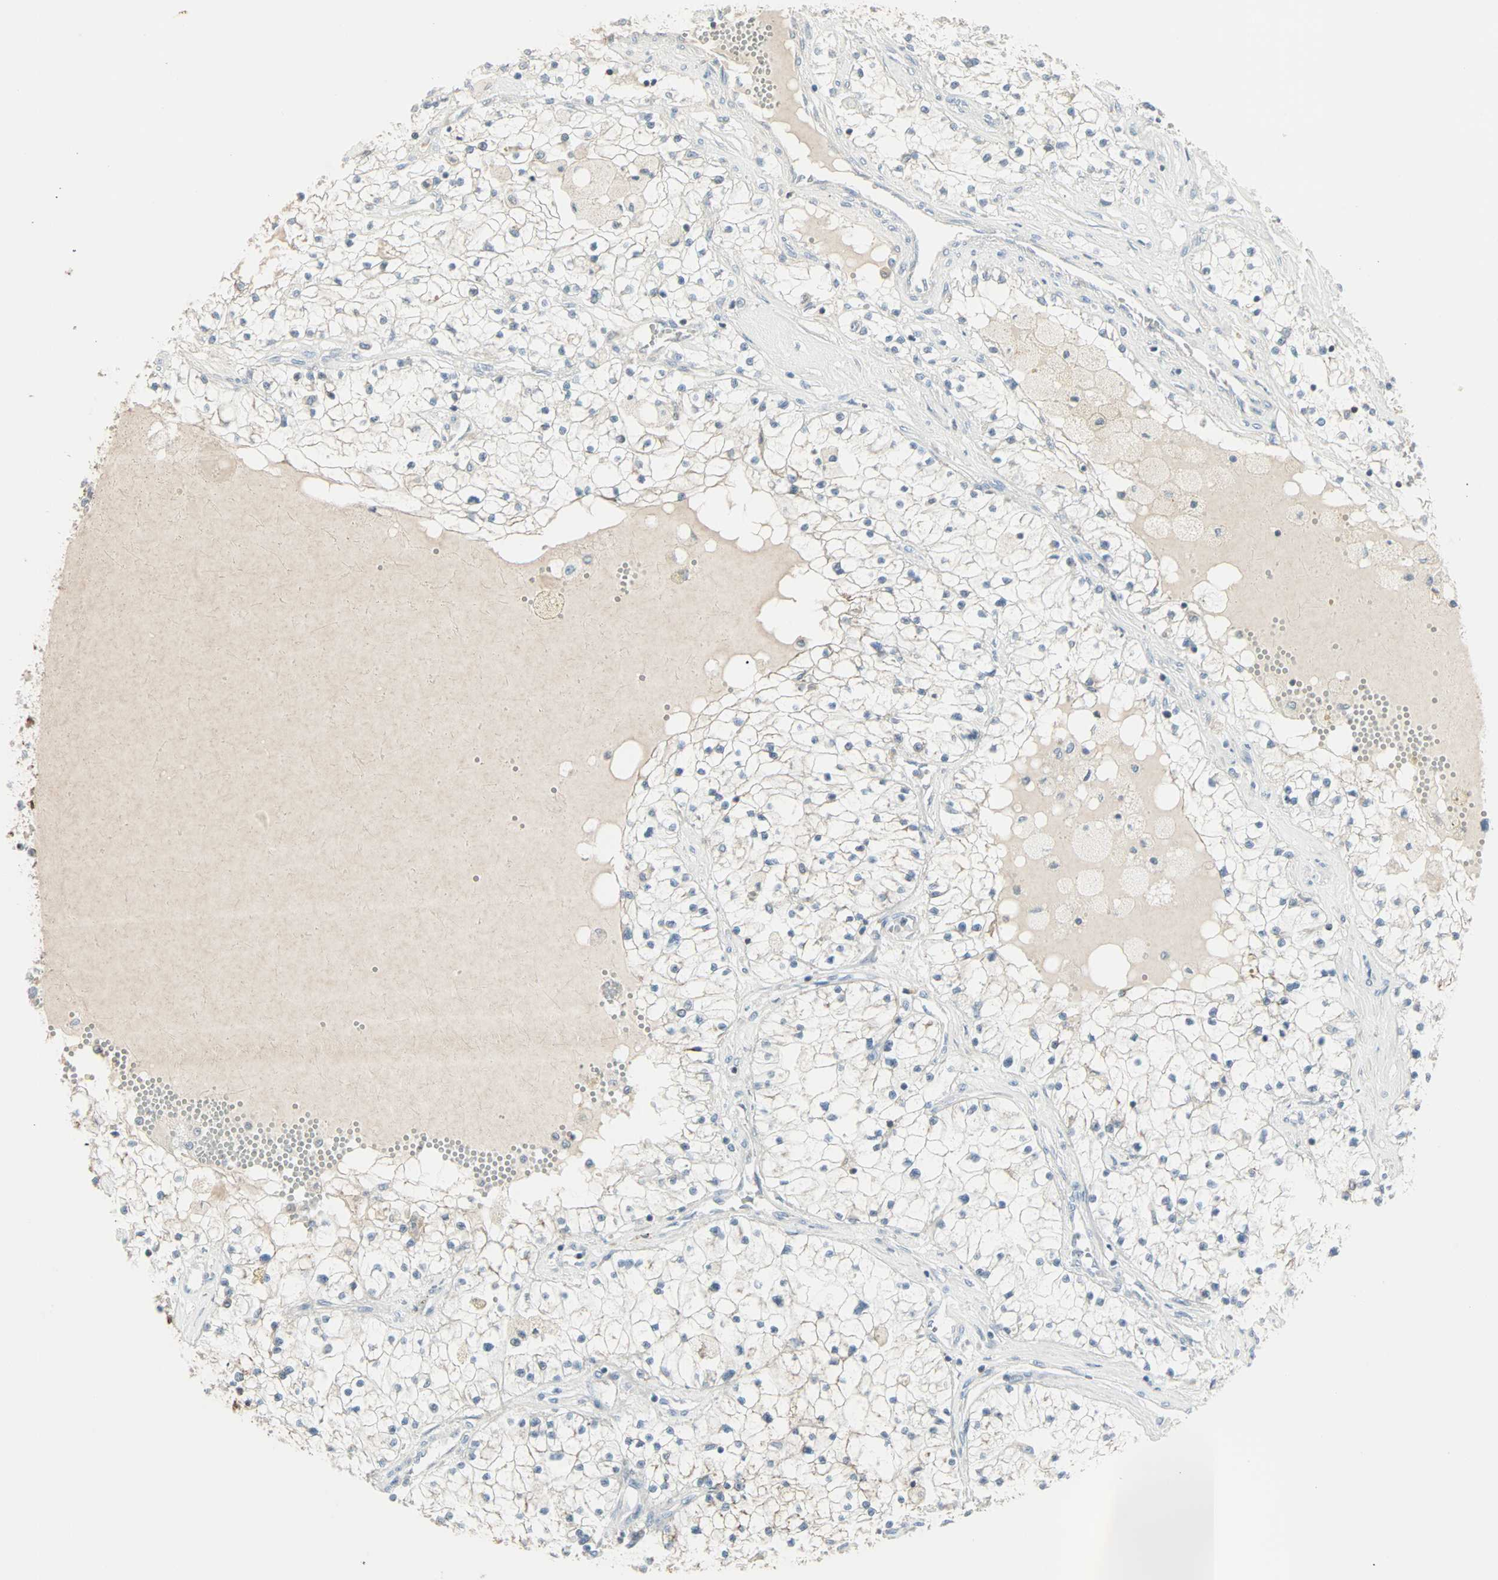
{"staining": {"intensity": "negative", "quantity": "none", "location": "none"}, "tissue": "renal cancer", "cell_type": "Tumor cells", "image_type": "cancer", "snomed": [{"axis": "morphology", "description": "Adenocarcinoma, NOS"}, {"axis": "topography", "description": "Kidney"}], "caption": "Immunohistochemistry histopathology image of human renal cancer stained for a protein (brown), which reveals no expression in tumor cells. (DAB immunohistochemistry, high magnification).", "gene": "IDH2", "patient": {"sex": "male", "age": 68}}